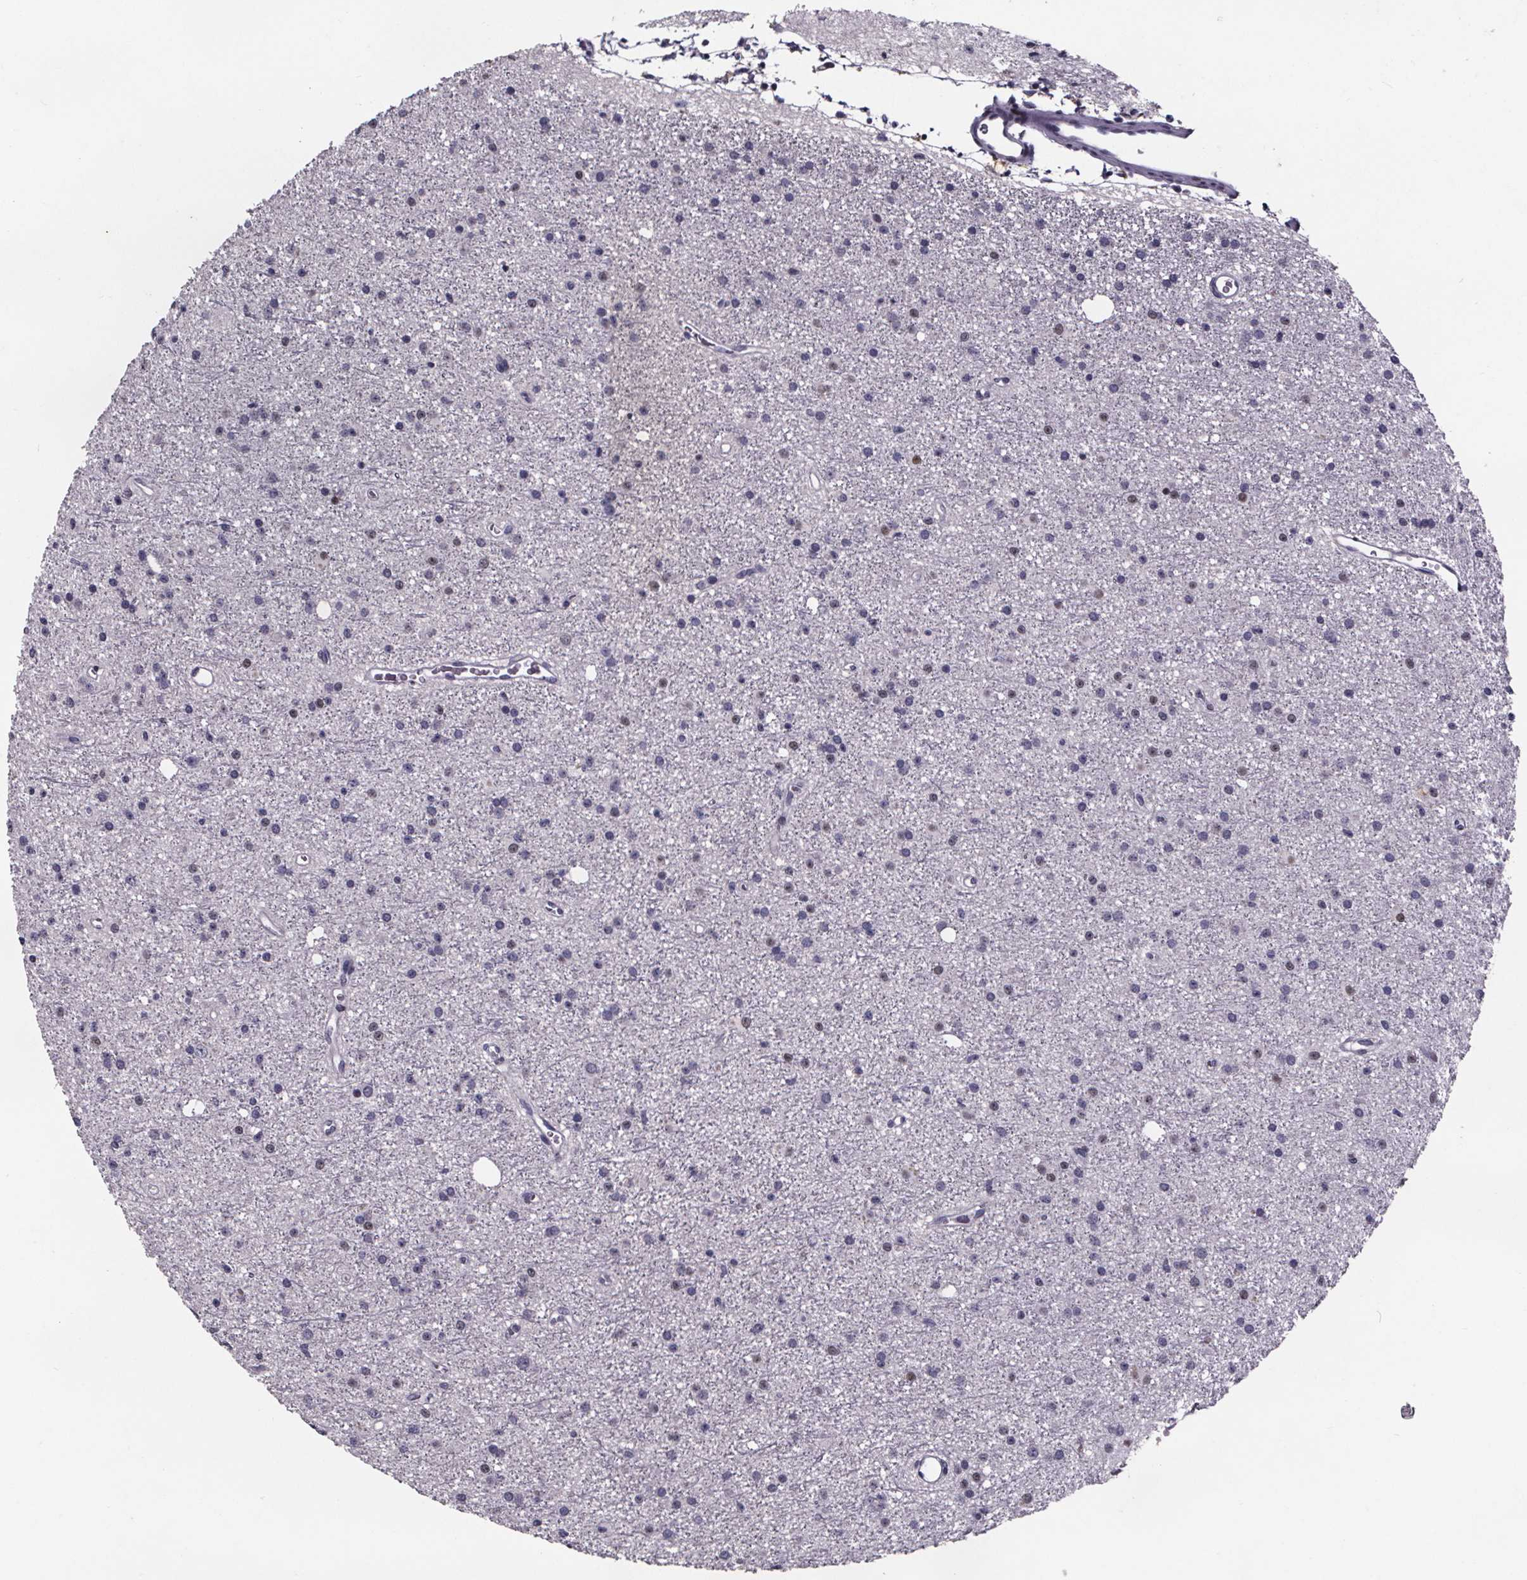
{"staining": {"intensity": "negative", "quantity": "none", "location": "none"}, "tissue": "glioma", "cell_type": "Tumor cells", "image_type": "cancer", "snomed": [{"axis": "morphology", "description": "Glioma, malignant, Low grade"}, {"axis": "topography", "description": "Brain"}], "caption": "DAB (3,3'-diaminobenzidine) immunohistochemical staining of low-grade glioma (malignant) demonstrates no significant positivity in tumor cells.", "gene": "AR", "patient": {"sex": "male", "age": 27}}